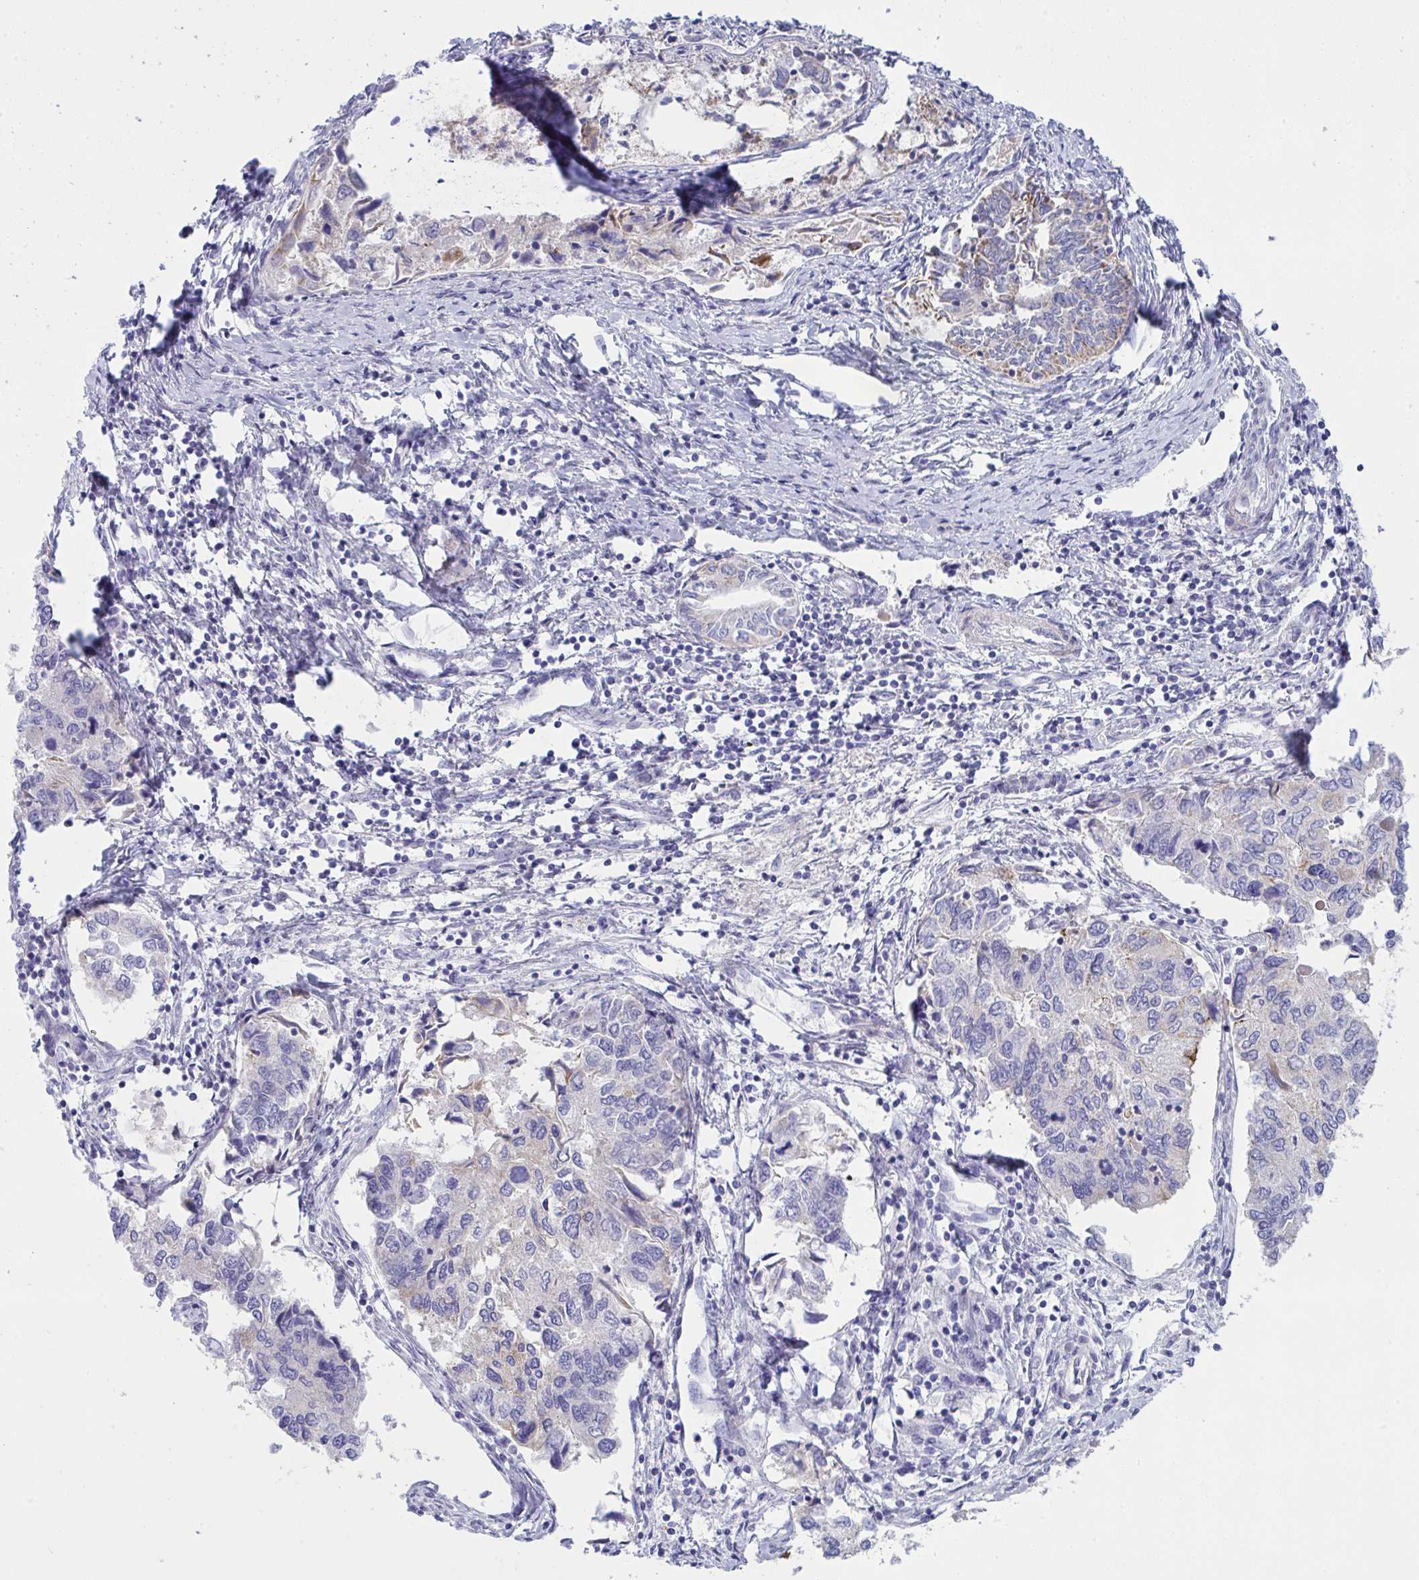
{"staining": {"intensity": "weak", "quantity": "<25%", "location": "cytoplasmic/membranous"}, "tissue": "endometrial cancer", "cell_type": "Tumor cells", "image_type": "cancer", "snomed": [{"axis": "morphology", "description": "Carcinoma, NOS"}, {"axis": "topography", "description": "Uterus"}], "caption": "Tumor cells show no significant protein staining in carcinoma (endometrial).", "gene": "NTN1", "patient": {"sex": "female", "age": 76}}